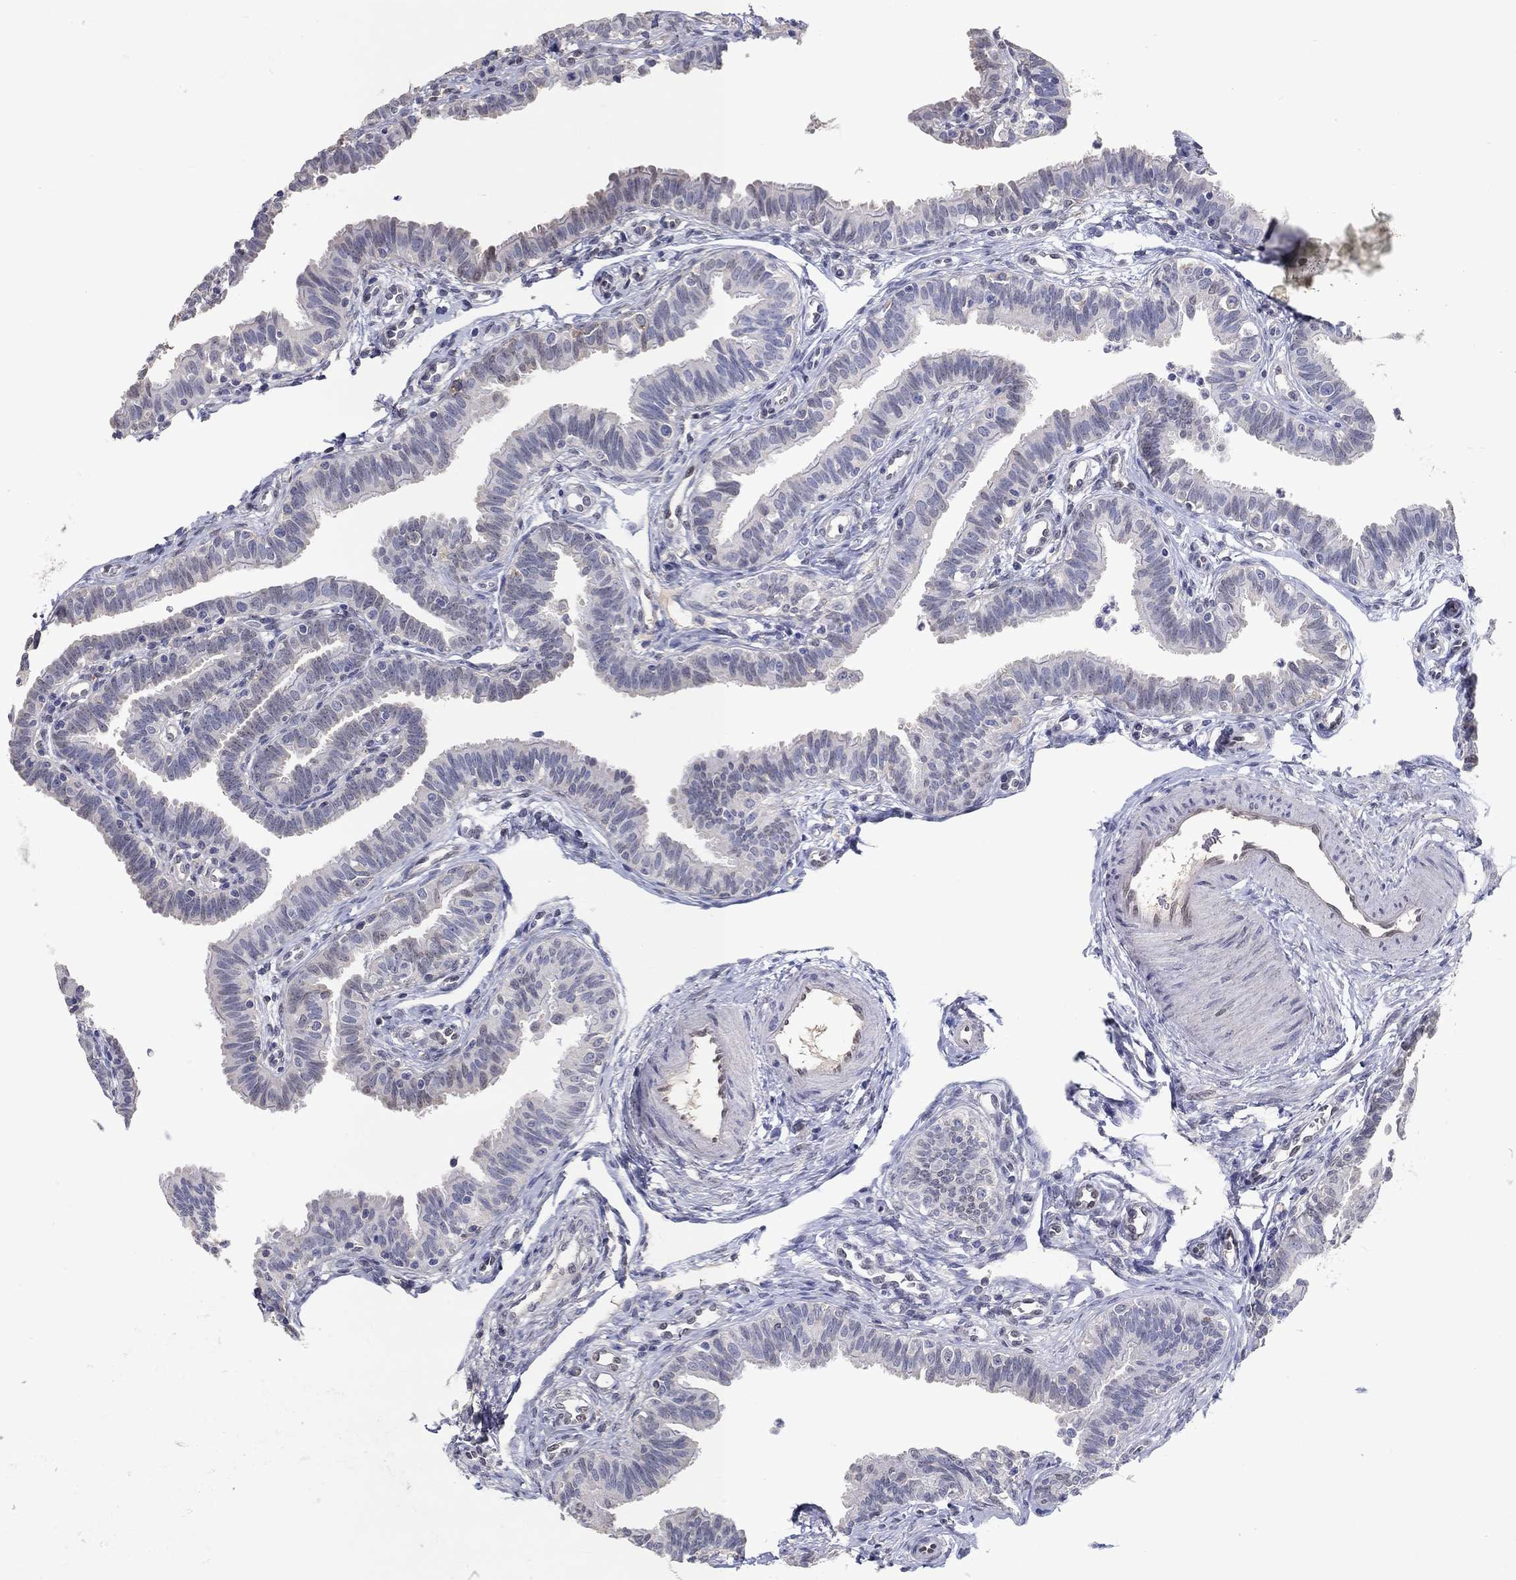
{"staining": {"intensity": "negative", "quantity": "none", "location": "none"}, "tissue": "fallopian tube", "cell_type": "Glandular cells", "image_type": "normal", "snomed": [{"axis": "morphology", "description": "Normal tissue, NOS"}, {"axis": "topography", "description": "Fallopian tube"}], "caption": "DAB (3,3'-diaminobenzidine) immunohistochemical staining of normal human fallopian tube shows no significant staining in glandular cells. Nuclei are stained in blue.", "gene": "FGF2", "patient": {"sex": "female", "age": 36}}